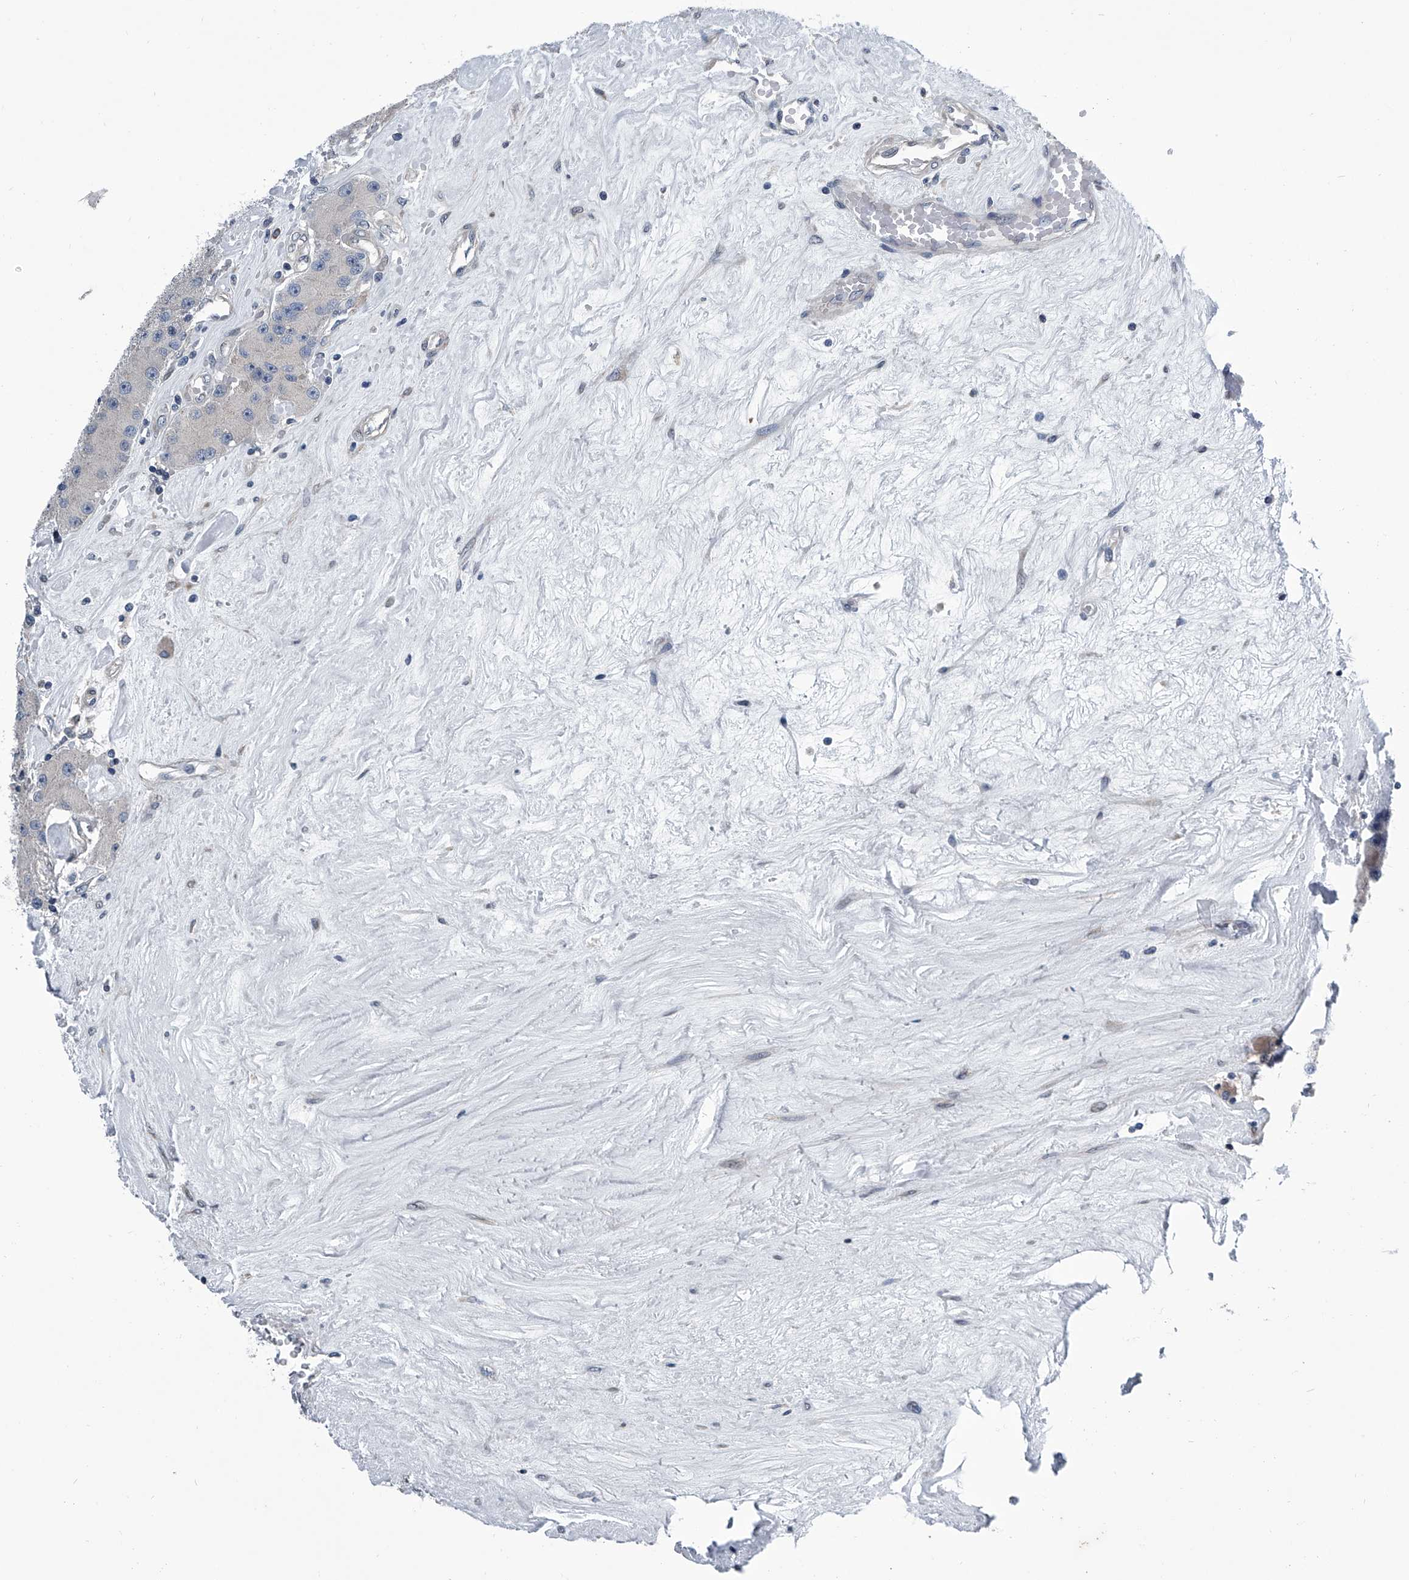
{"staining": {"intensity": "negative", "quantity": "none", "location": "none"}, "tissue": "carcinoid", "cell_type": "Tumor cells", "image_type": "cancer", "snomed": [{"axis": "morphology", "description": "Carcinoid, malignant, NOS"}, {"axis": "topography", "description": "Pancreas"}], "caption": "A high-resolution micrograph shows immunohistochemistry (IHC) staining of carcinoid (malignant), which shows no significant staining in tumor cells.", "gene": "PPP2R5D", "patient": {"sex": "male", "age": 41}}